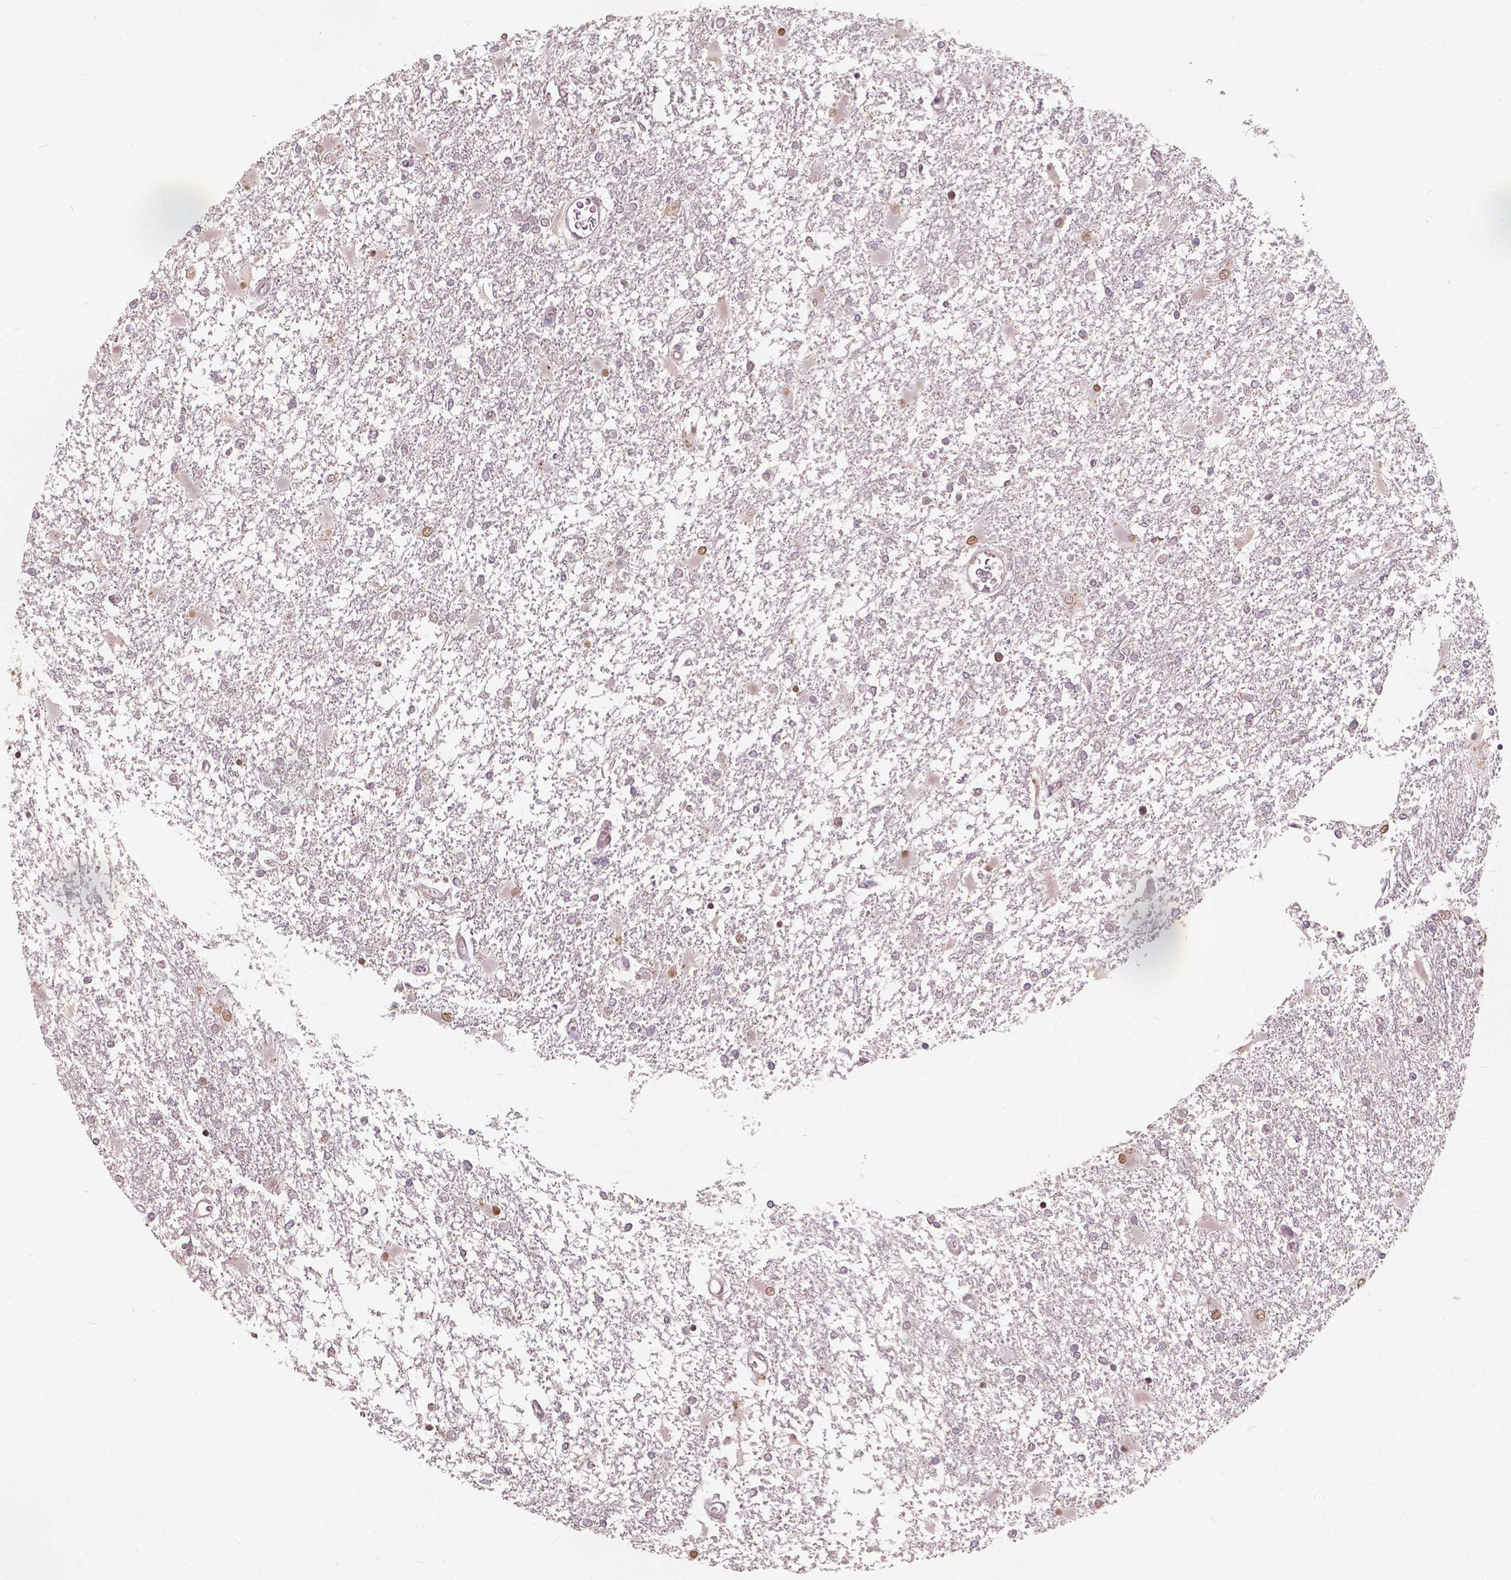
{"staining": {"intensity": "negative", "quantity": "none", "location": "none"}, "tissue": "glioma", "cell_type": "Tumor cells", "image_type": "cancer", "snomed": [{"axis": "morphology", "description": "Glioma, malignant, High grade"}, {"axis": "topography", "description": "Cerebral cortex"}], "caption": "Tumor cells are negative for brown protein staining in malignant glioma (high-grade). Brightfield microscopy of IHC stained with DAB (3,3'-diaminobenzidine) (brown) and hematoxylin (blue), captured at high magnification.", "gene": "HMBOX1", "patient": {"sex": "male", "age": 79}}